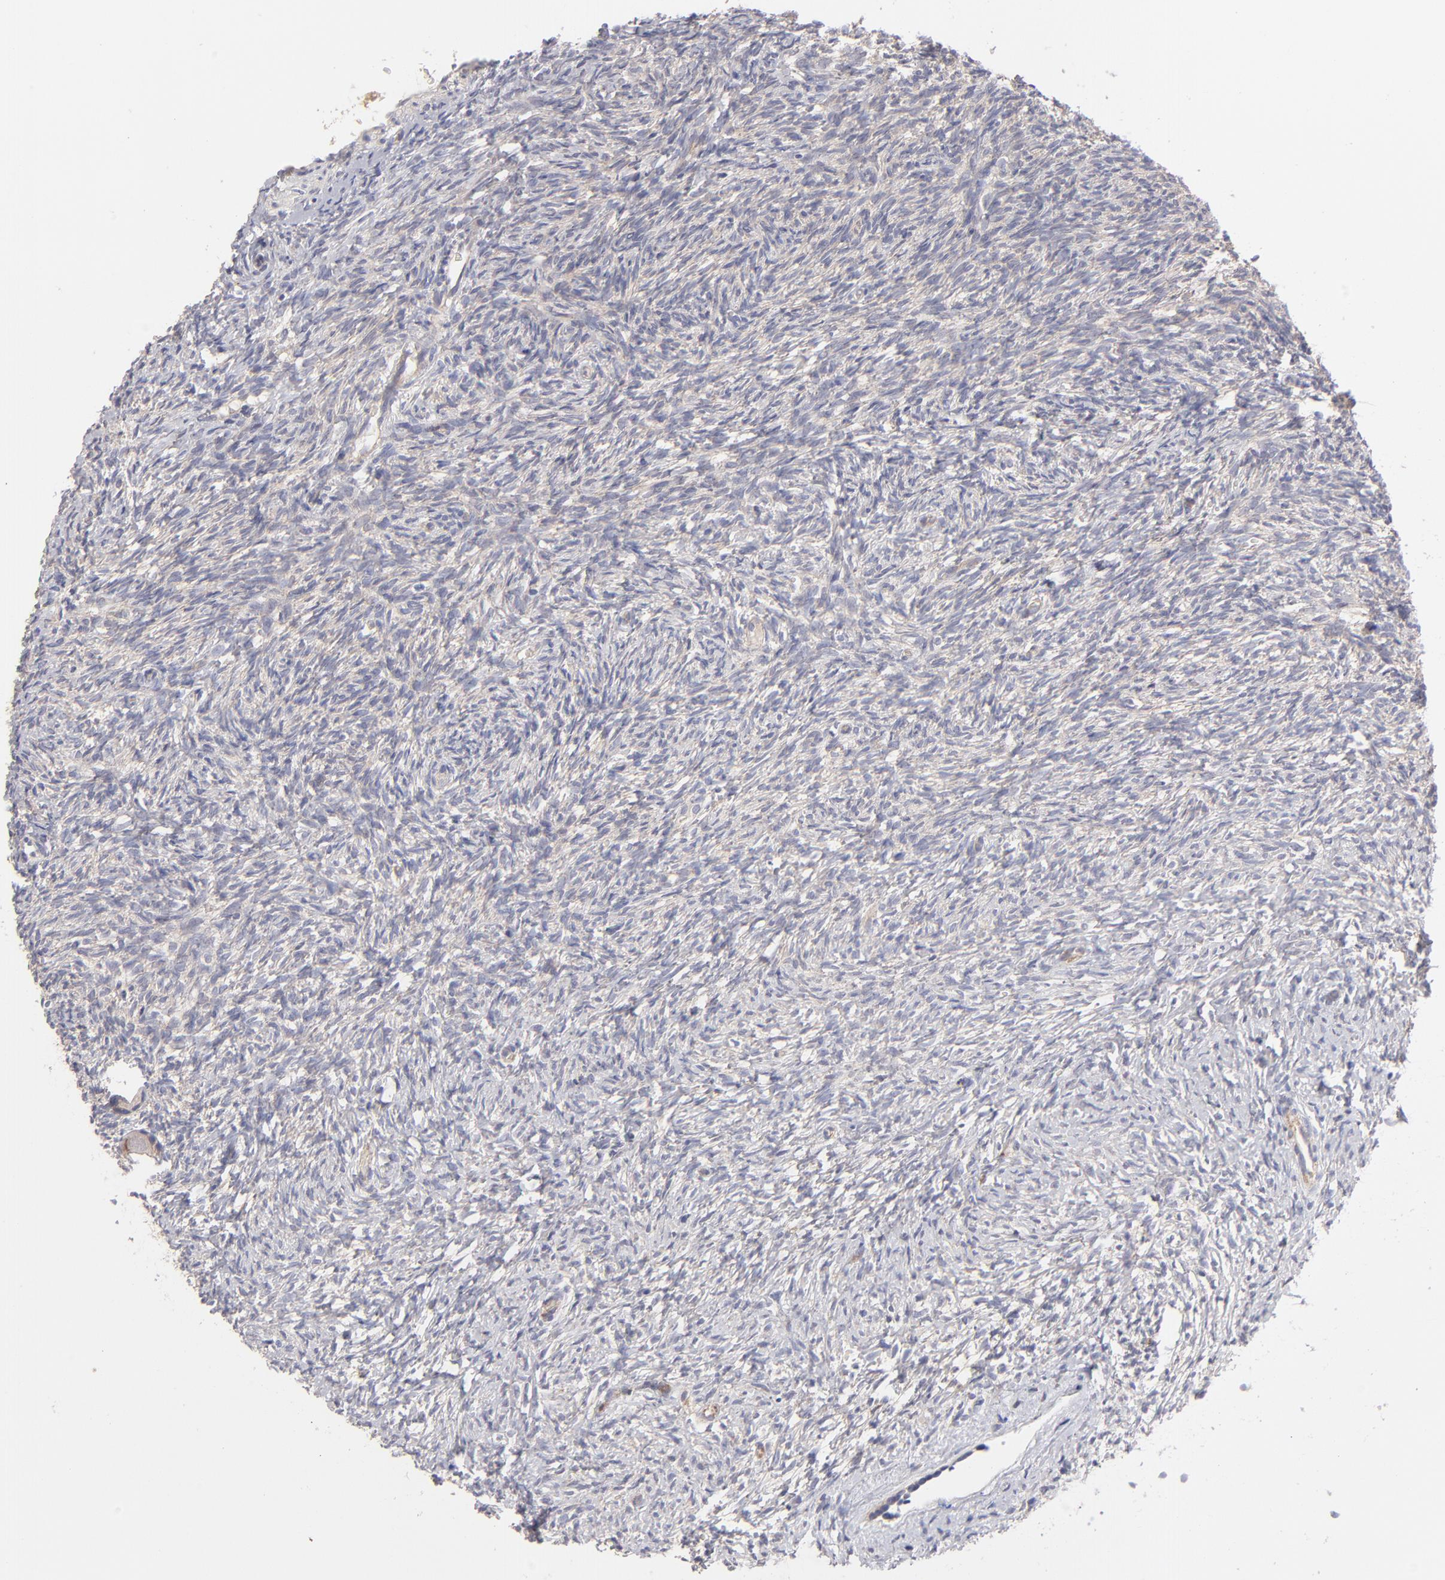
{"staining": {"intensity": "weak", "quantity": ">75%", "location": "cytoplasmic/membranous"}, "tissue": "ovary", "cell_type": "Ovarian stroma cells", "image_type": "normal", "snomed": [{"axis": "morphology", "description": "Normal tissue, NOS"}, {"axis": "topography", "description": "Ovary"}], "caption": "The micrograph shows immunohistochemical staining of unremarkable ovary. There is weak cytoplasmic/membranous staining is present in about >75% of ovarian stroma cells. The staining is performed using DAB brown chromogen to label protein expression. The nuclei are counter-stained blue using hematoxylin.", "gene": "HCCS", "patient": {"sex": "female", "age": 35}}